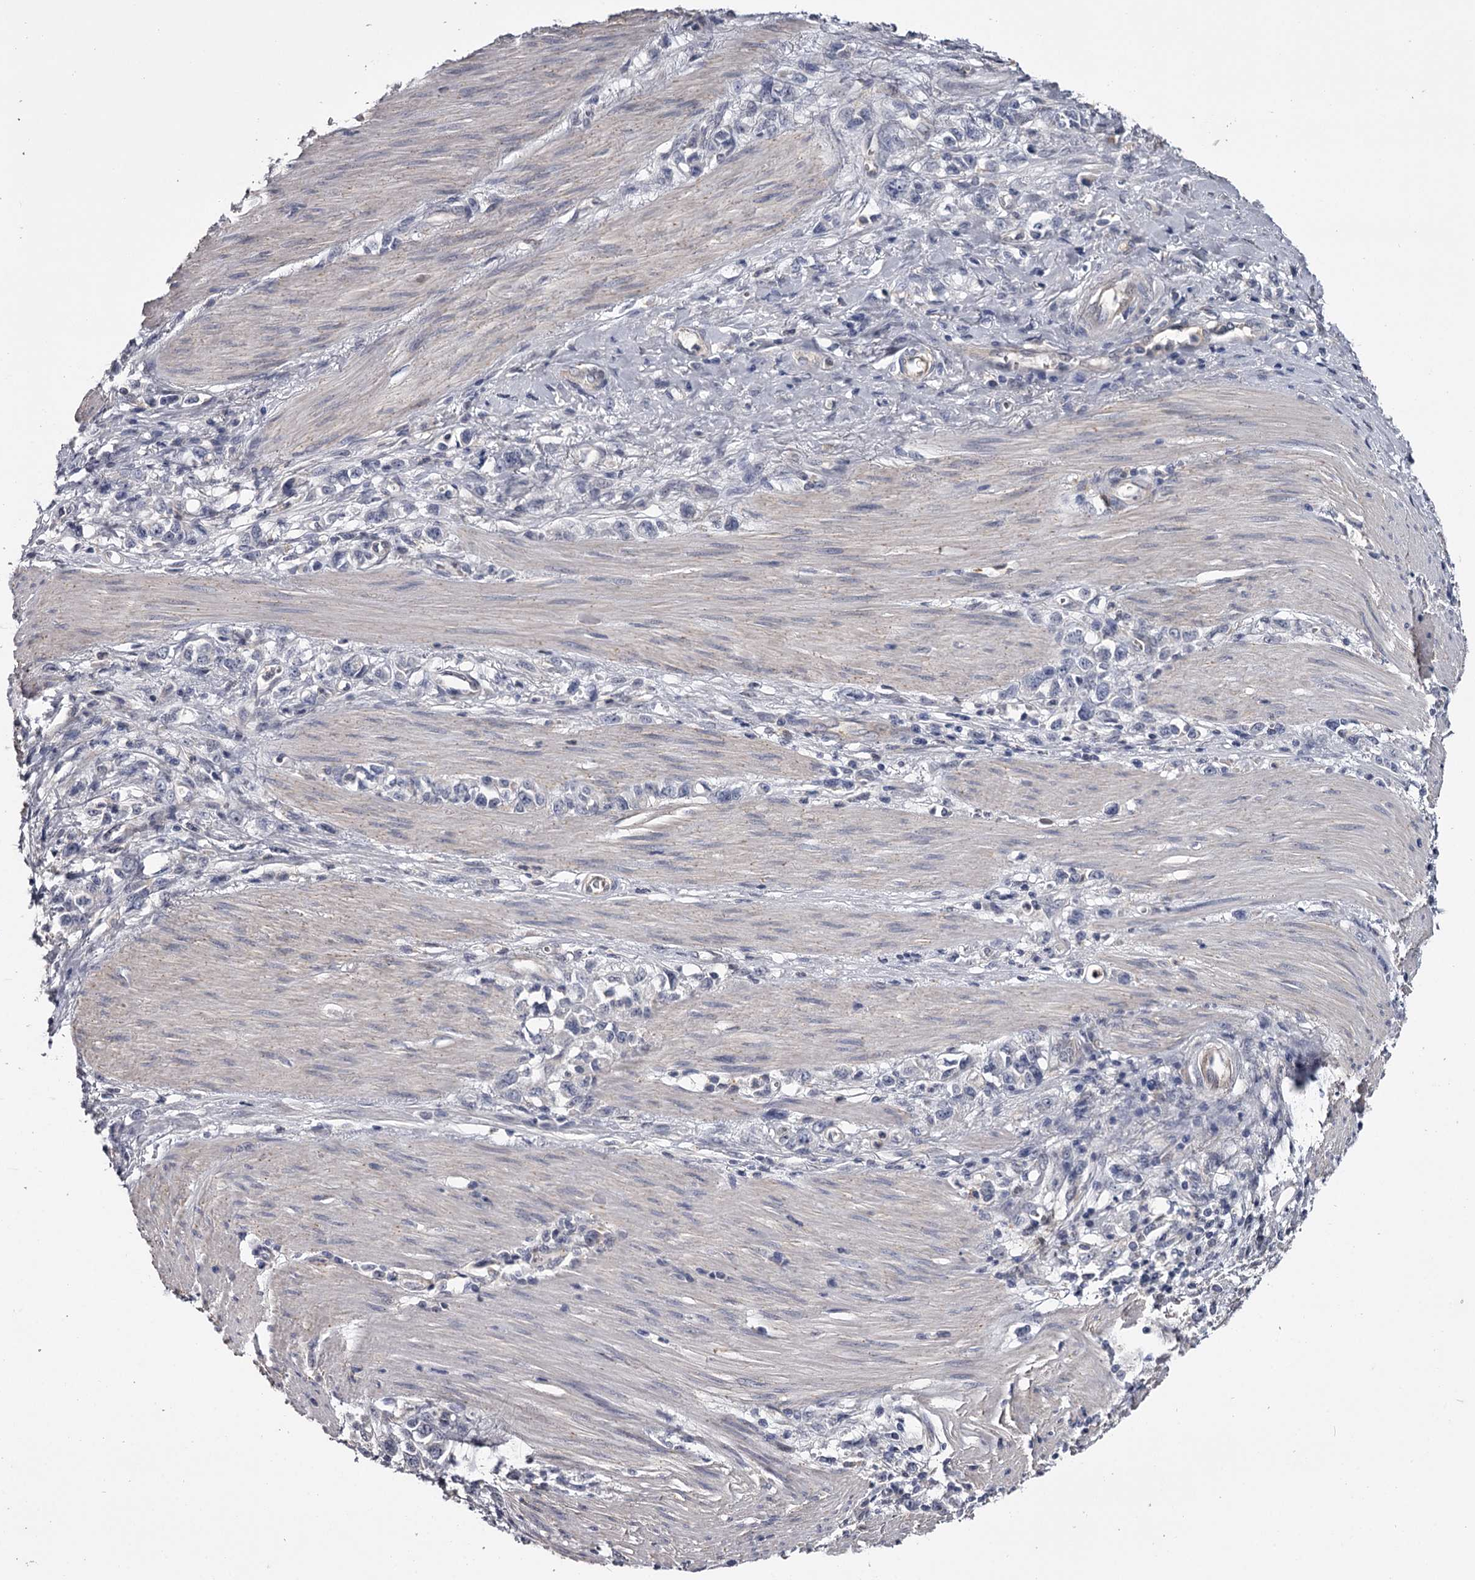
{"staining": {"intensity": "negative", "quantity": "none", "location": "none"}, "tissue": "stomach cancer", "cell_type": "Tumor cells", "image_type": "cancer", "snomed": [{"axis": "morphology", "description": "Adenocarcinoma, NOS"}, {"axis": "topography", "description": "Stomach"}], "caption": "Stomach adenocarcinoma stained for a protein using immunohistochemistry (IHC) reveals no staining tumor cells.", "gene": "GSTO1", "patient": {"sex": "female", "age": 76}}